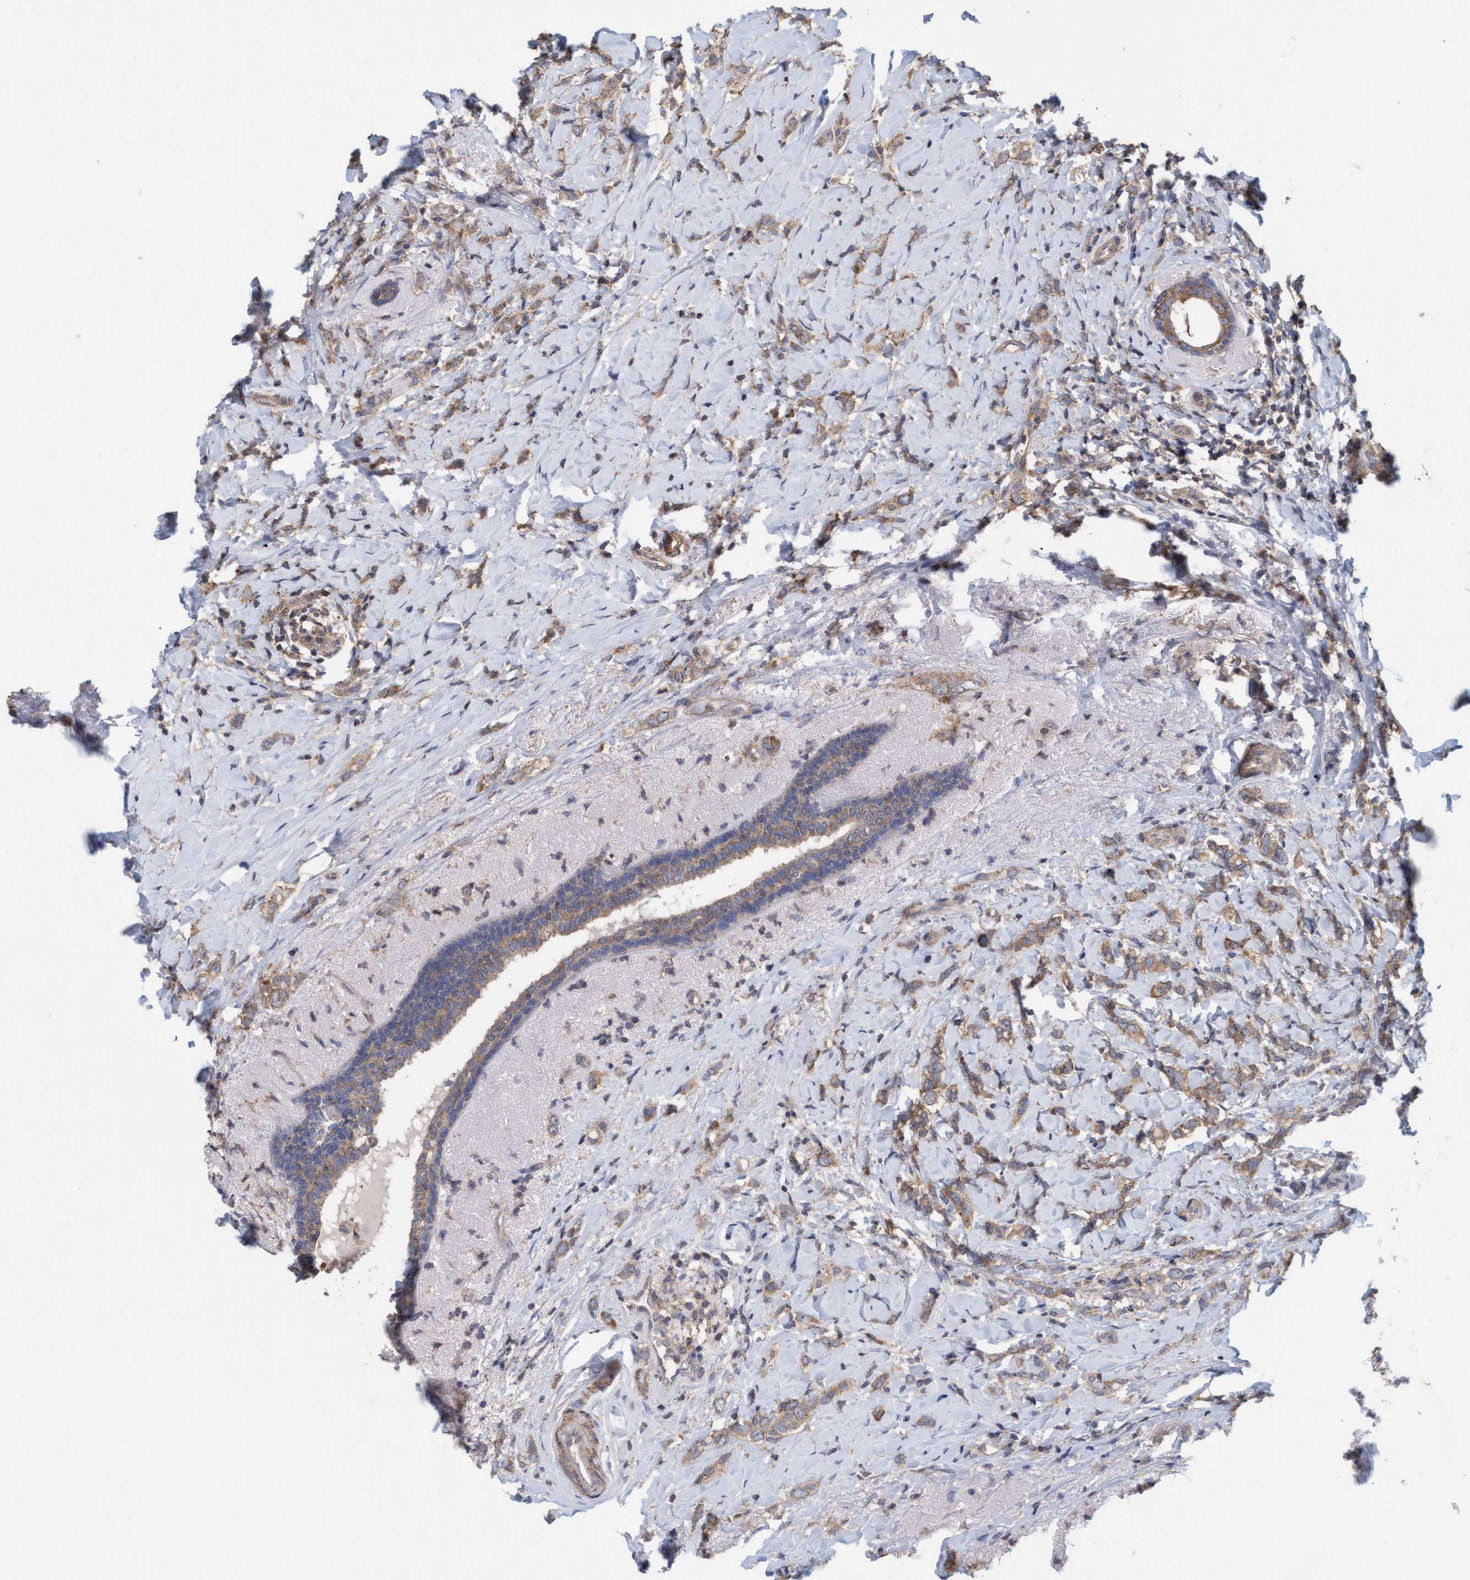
{"staining": {"intensity": "moderate", "quantity": ">75%", "location": "cytoplasmic/membranous"}, "tissue": "breast cancer", "cell_type": "Tumor cells", "image_type": "cancer", "snomed": [{"axis": "morphology", "description": "Normal tissue, NOS"}, {"axis": "morphology", "description": "Lobular carcinoma"}, {"axis": "topography", "description": "Breast"}], "caption": "A medium amount of moderate cytoplasmic/membranous positivity is identified in approximately >75% of tumor cells in lobular carcinoma (breast) tissue. Ihc stains the protein of interest in brown and the nuclei are stained blue.", "gene": "FXR2", "patient": {"sex": "female", "age": 47}}